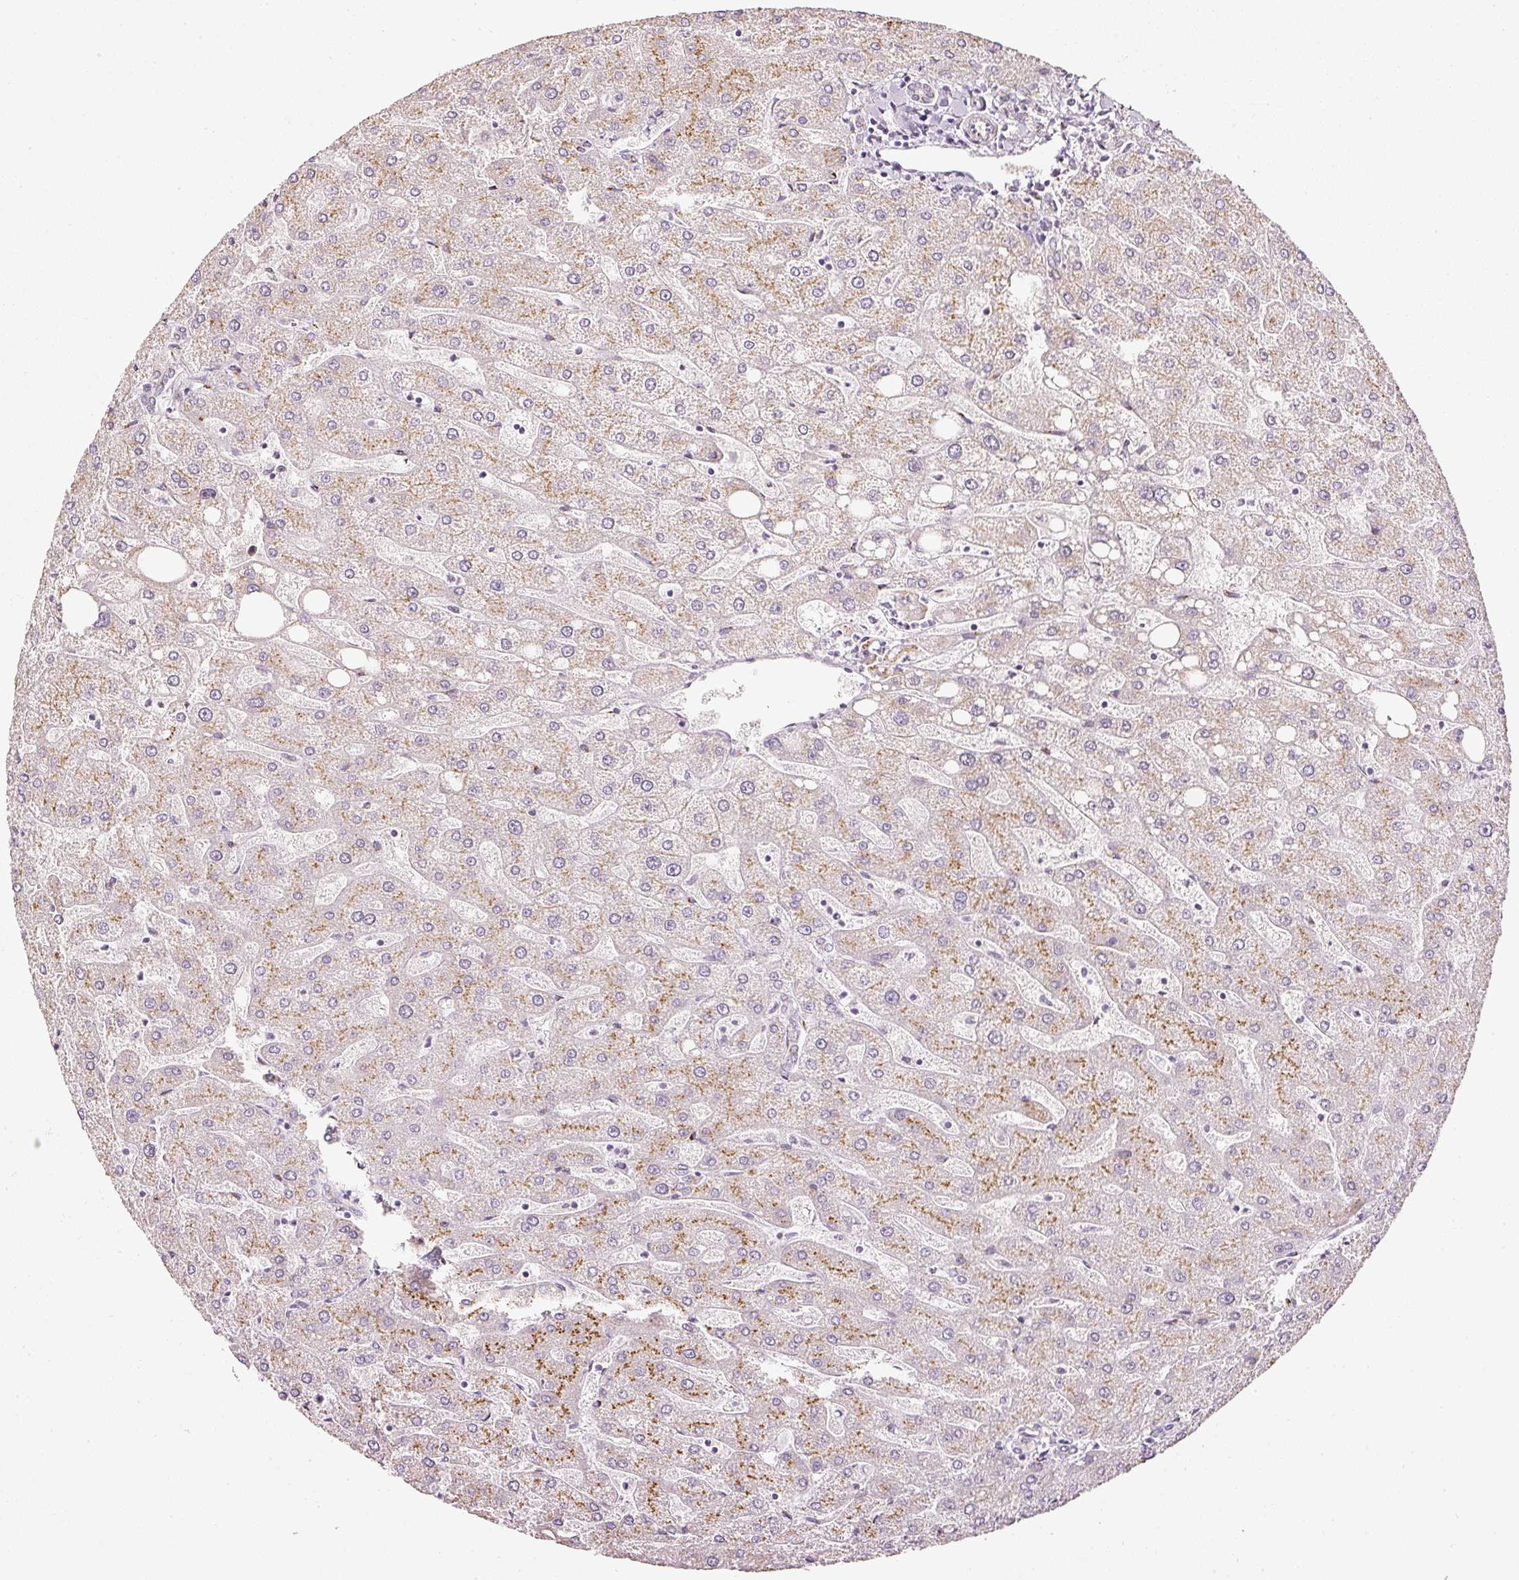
{"staining": {"intensity": "negative", "quantity": "none", "location": "none"}, "tissue": "liver", "cell_type": "Cholangiocytes", "image_type": "normal", "snomed": [{"axis": "morphology", "description": "Normal tissue, NOS"}, {"axis": "topography", "description": "Liver"}], "caption": "Cholangiocytes are negative for brown protein staining in benign liver. (IHC, brightfield microscopy, high magnification).", "gene": "SDF4", "patient": {"sex": "male", "age": 67}}